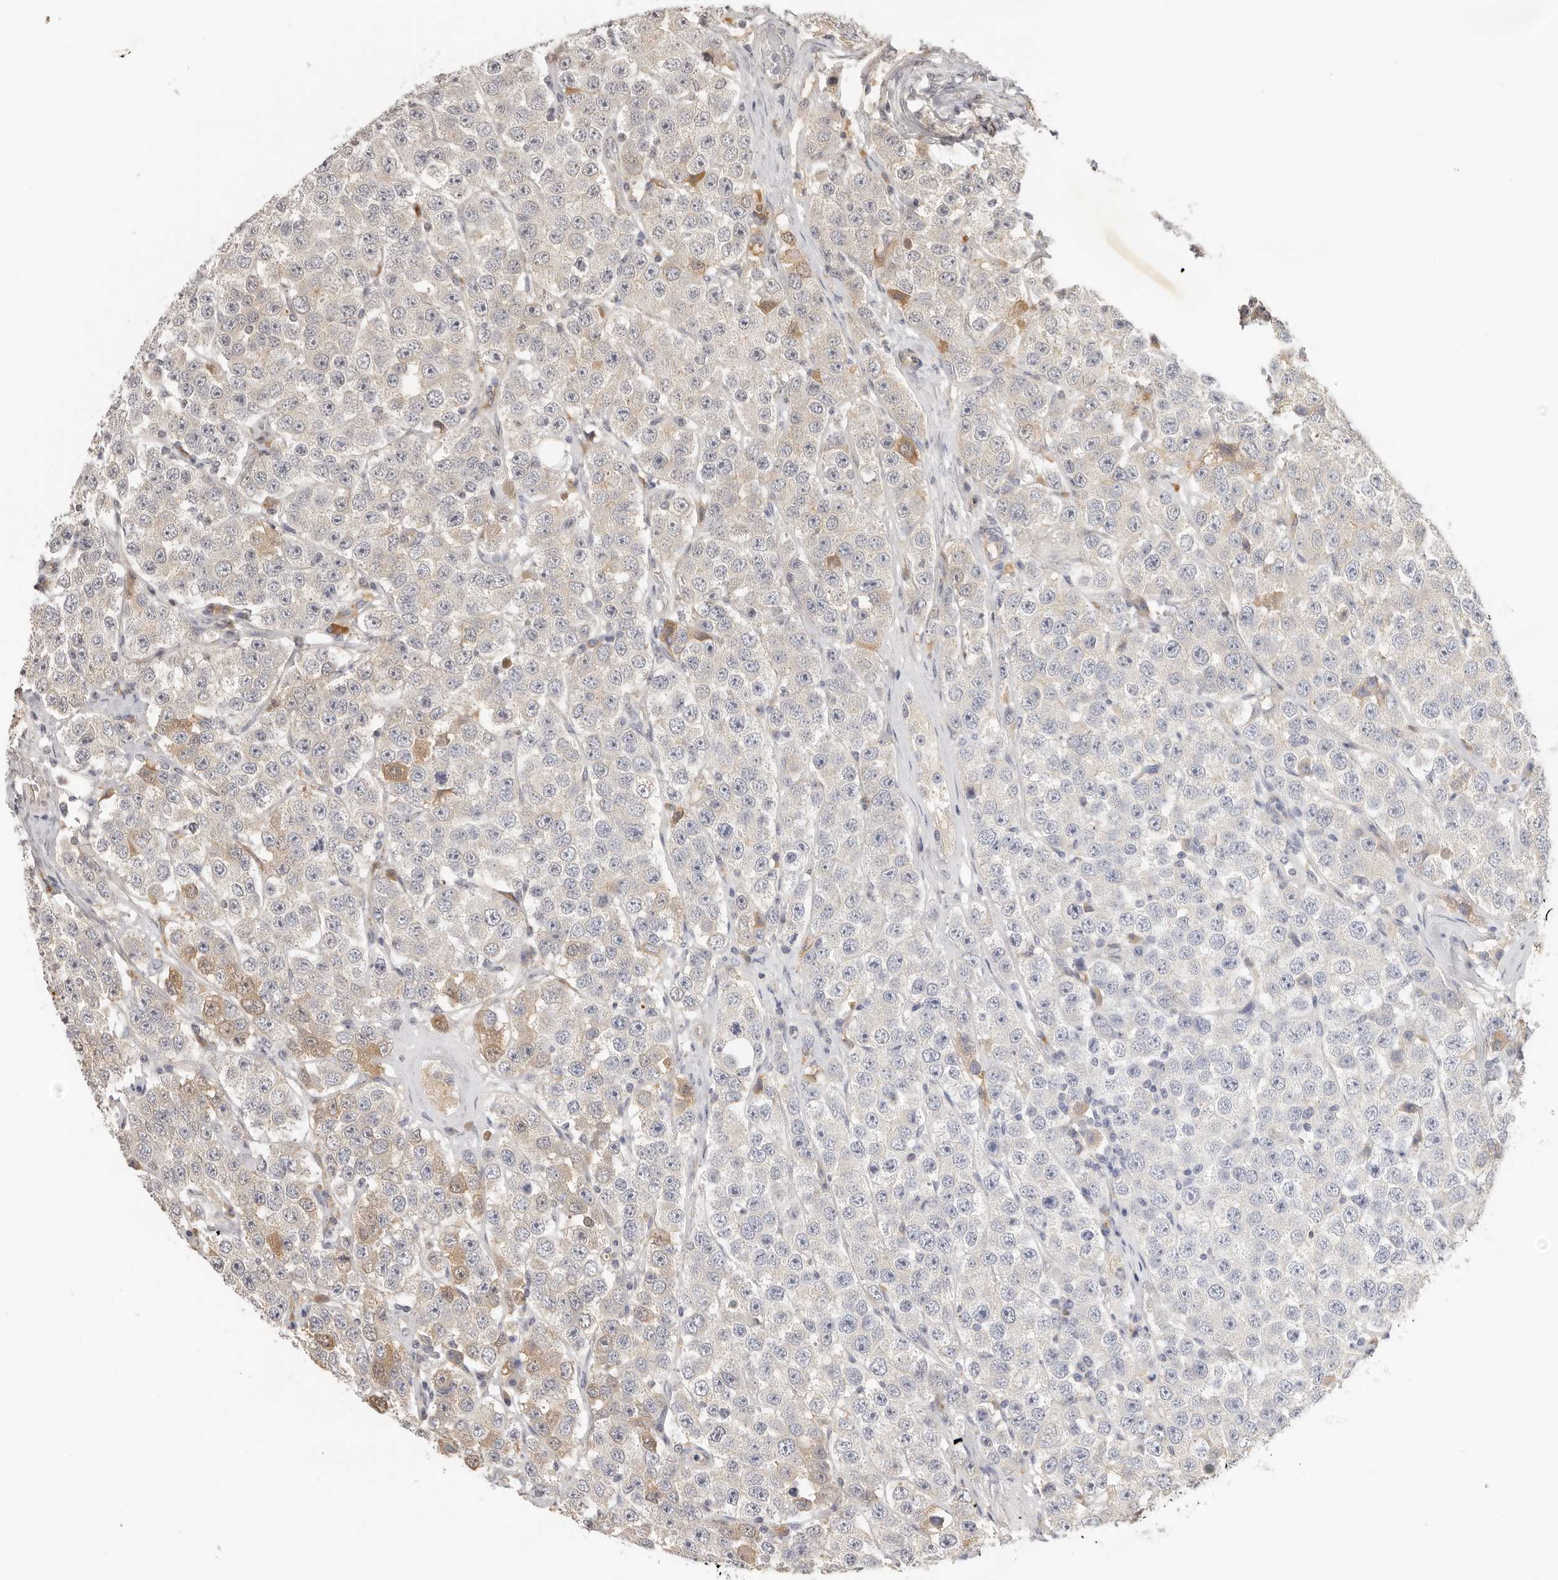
{"staining": {"intensity": "moderate", "quantity": "<25%", "location": "cytoplasmic/membranous"}, "tissue": "testis cancer", "cell_type": "Tumor cells", "image_type": "cancer", "snomed": [{"axis": "morphology", "description": "Seminoma, NOS"}, {"axis": "topography", "description": "Testis"}], "caption": "The micrograph displays staining of testis seminoma, revealing moderate cytoplasmic/membranous protein staining (brown color) within tumor cells. (DAB = brown stain, brightfield microscopy at high magnification).", "gene": "STRADB", "patient": {"sex": "male", "age": 28}}